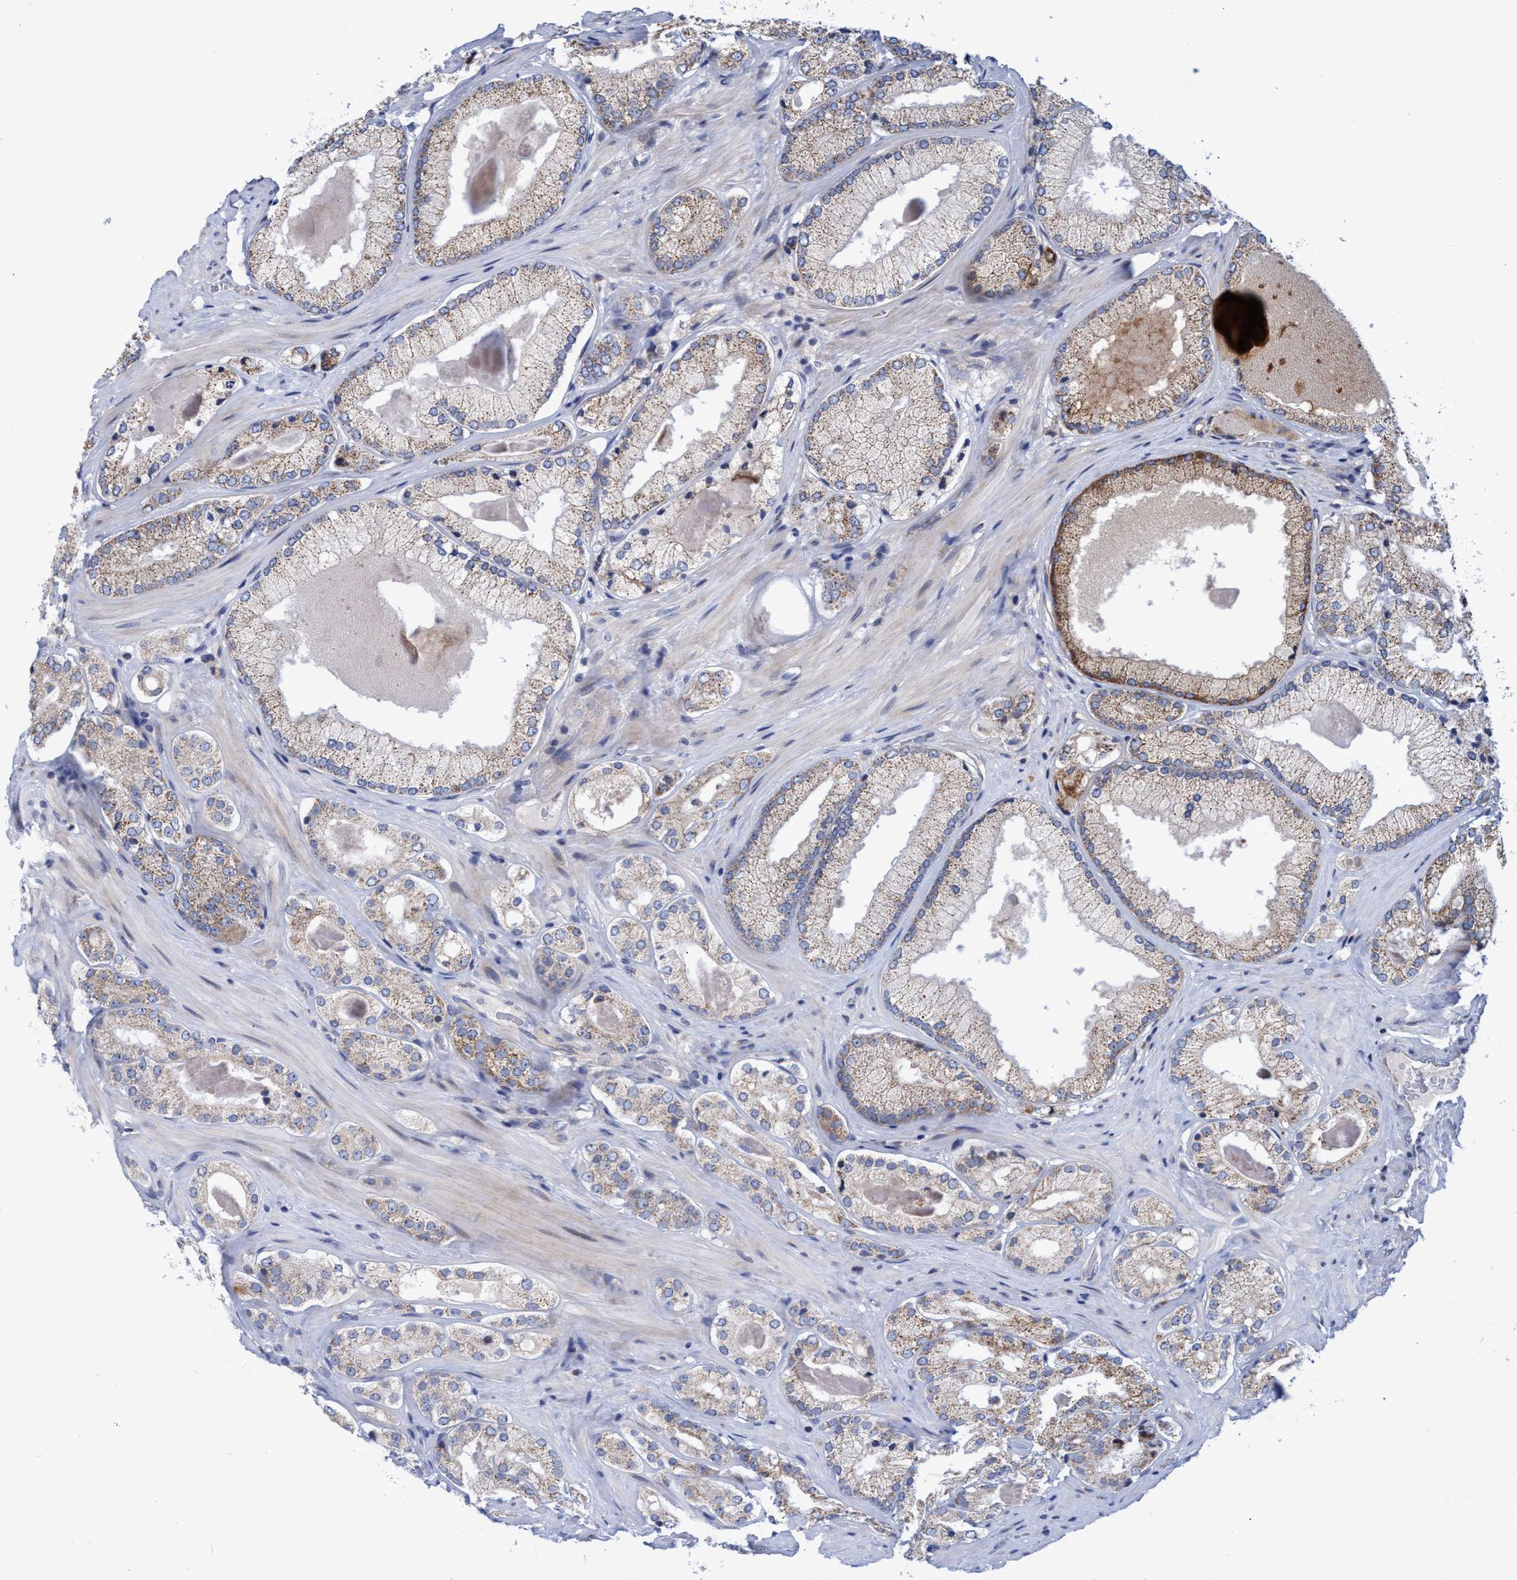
{"staining": {"intensity": "weak", "quantity": ">75%", "location": "cytoplasmic/membranous"}, "tissue": "prostate cancer", "cell_type": "Tumor cells", "image_type": "cancer", "snomed": [{"axis": "morphology", "description": "Adenocarcinoma, Low grade"}, {"axis": "topography", "description": "Prostate"}], "caption": "Prostate cancer stained with a protein marker displays weak staining in tumor cells.", "gene": "NAT16", "patient": {"sex": "male", "age": 65}}